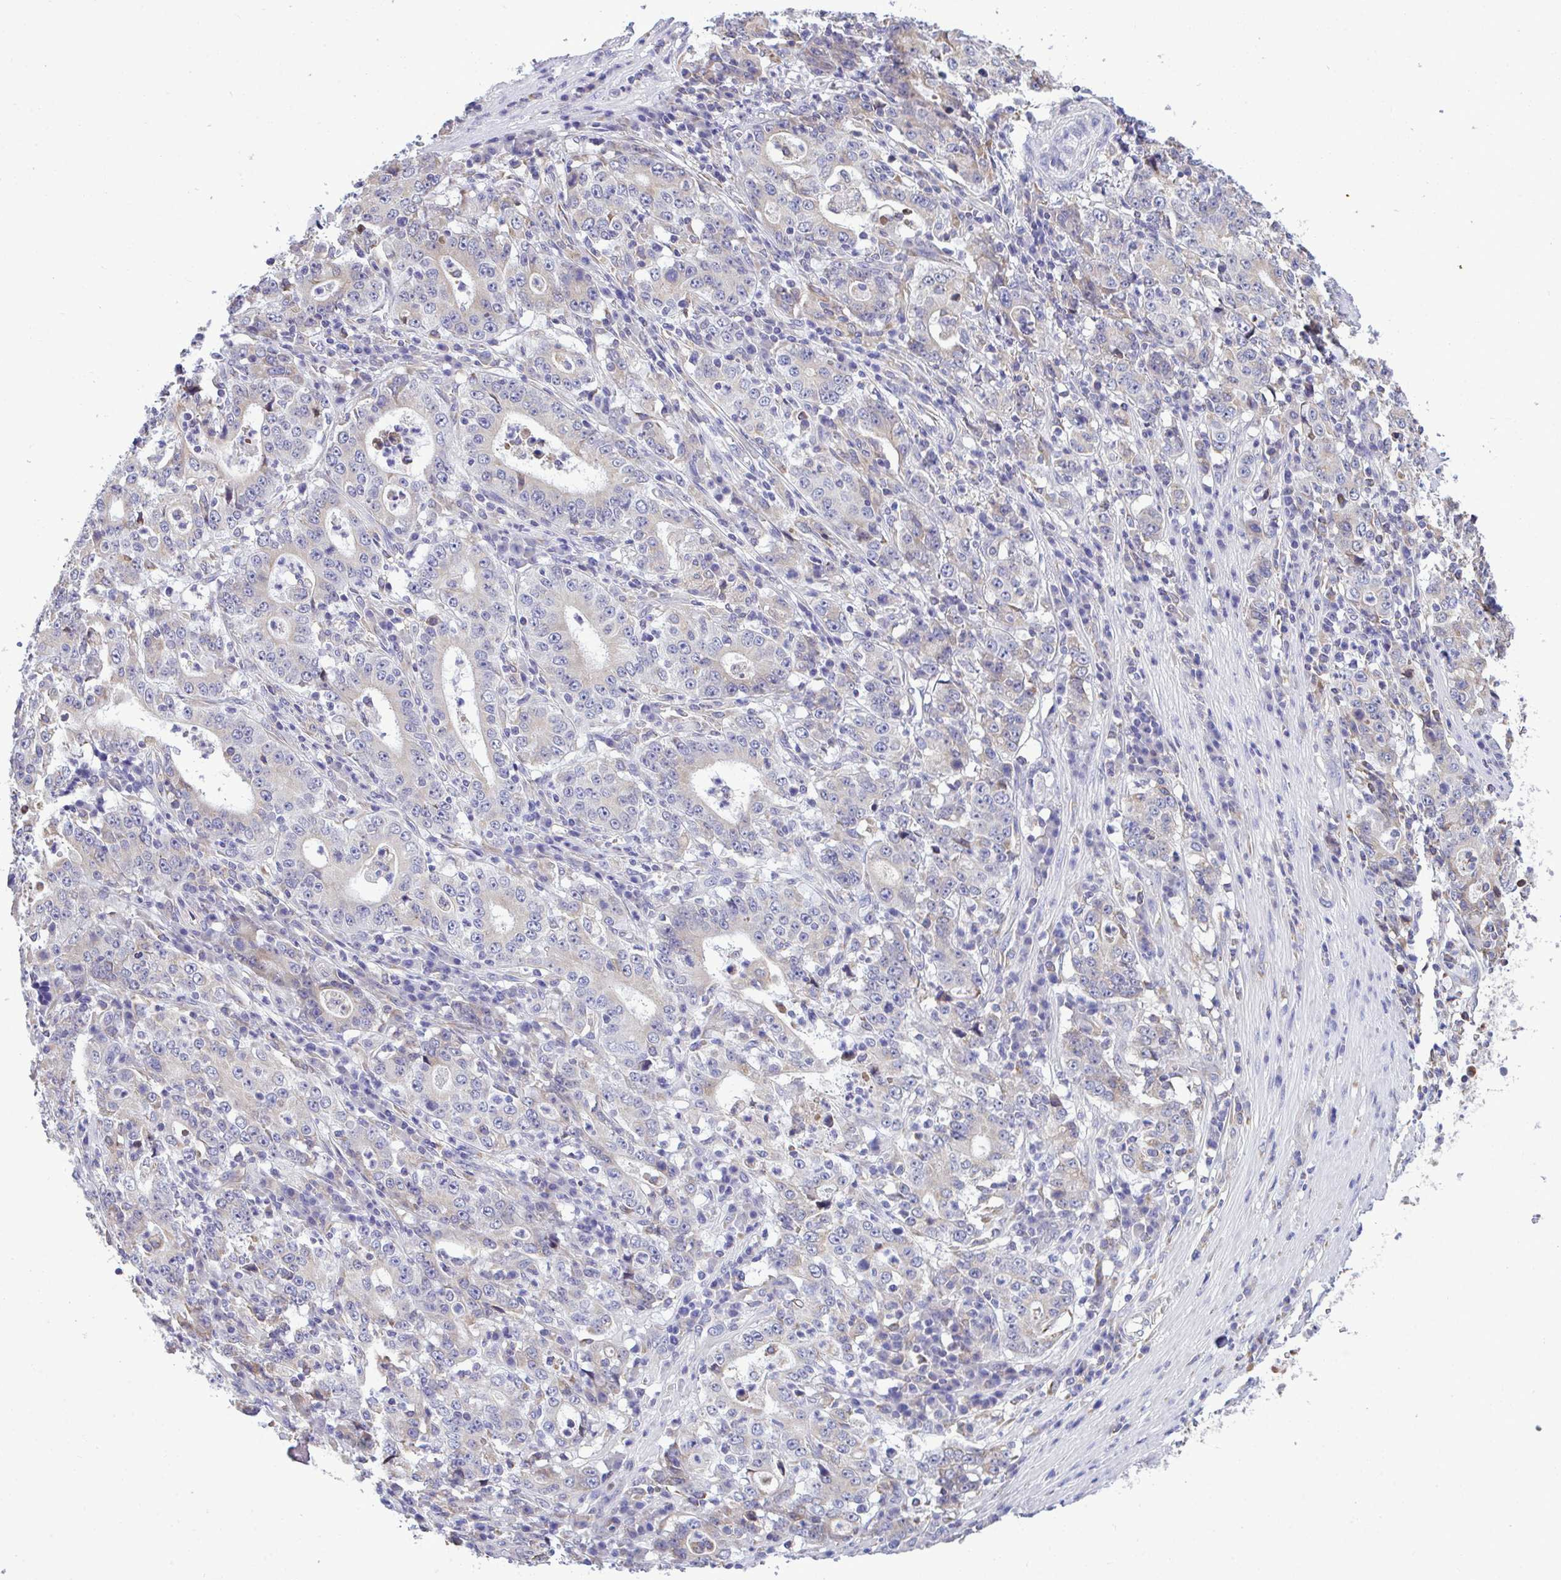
{"staining": {"intensity": "weak", "quantity": "<25%", "location": "cytoplasmic/membranous"}, "tissue": "stomach cancer", "cell_type": "Tumor cells", "image_type": "cancer", "snomed": [{"axis": "morphology", "description": "Normal tissue, NOS"}, {"axis": "morphology", "description": "Adenocarcinoma, NOS"}, {"axis": "topography", "description": "Stomach, upper"}, {"axis": "topography", "description": "Stomach"}], "caption": "There is no significant positivity in tumor cells of stomach adenocarcinoma.", "gene": "PIGK", "patient": {"sex": "male", "age": 59}}